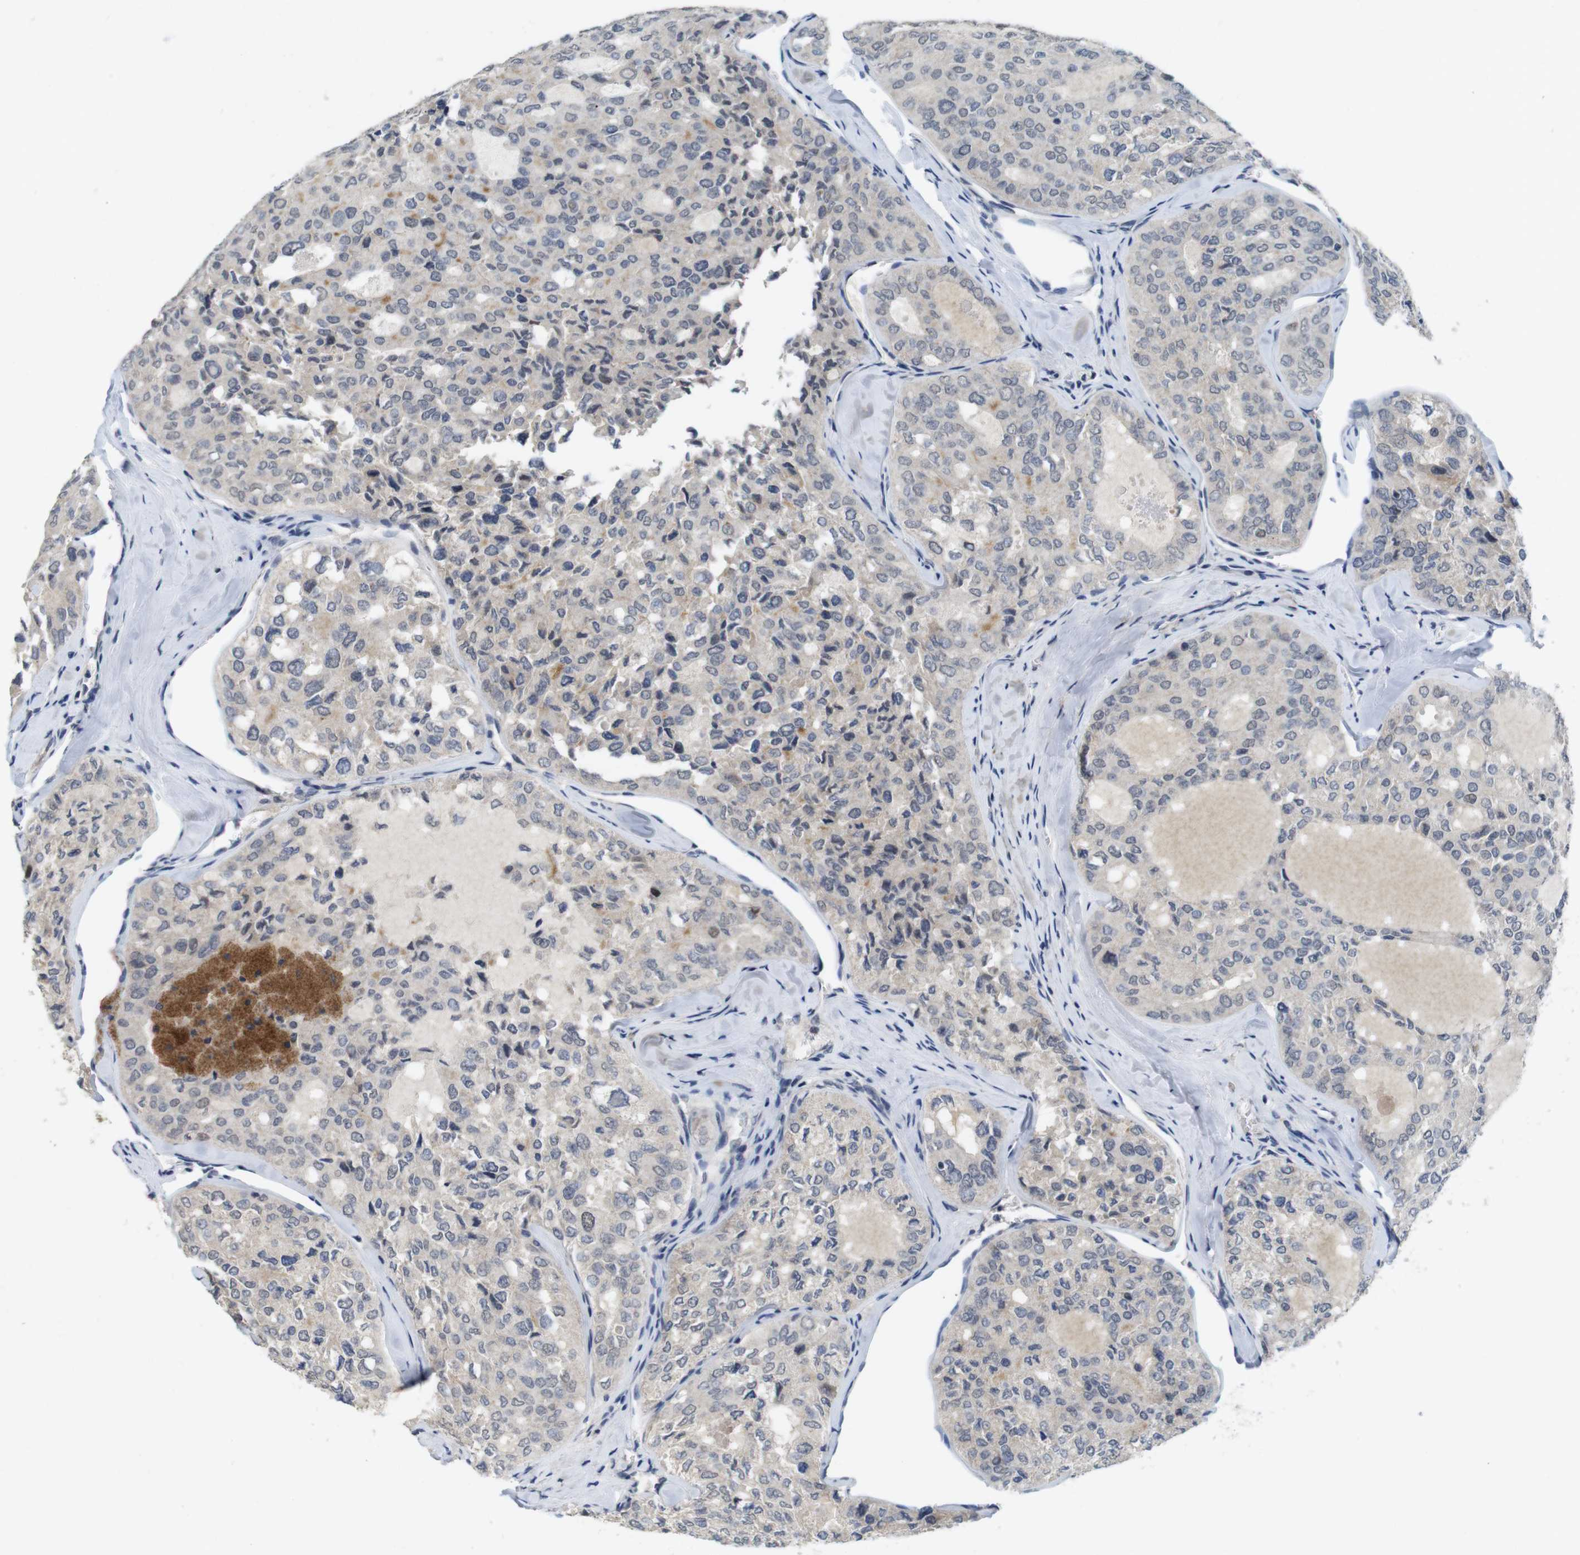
{"staining": {"intensity": "weak", "quantity": "<25%", "location": "nuclear"}, "tissue": "thyroid cancer", "cell_type": "Tumor cells", "image_type": "cancer", "snomed": [{"axis": "morphology", "description": "Follicular adenoma carcinoma, NOS"}, {"axis": "topography", "description": "Thyroid gland"}], "caption": "Immunohistochemistry (IHC) photomicrograph of neoplastic tissue: thyroid cancer (follicular adenoma carcinoma) stained with DAB (3,3'-diaminobenzidine) demonstrates no significant protein expression in tumor cells.", "gene": "SKP2", "patient": {"sex": "male", "age": 75}}